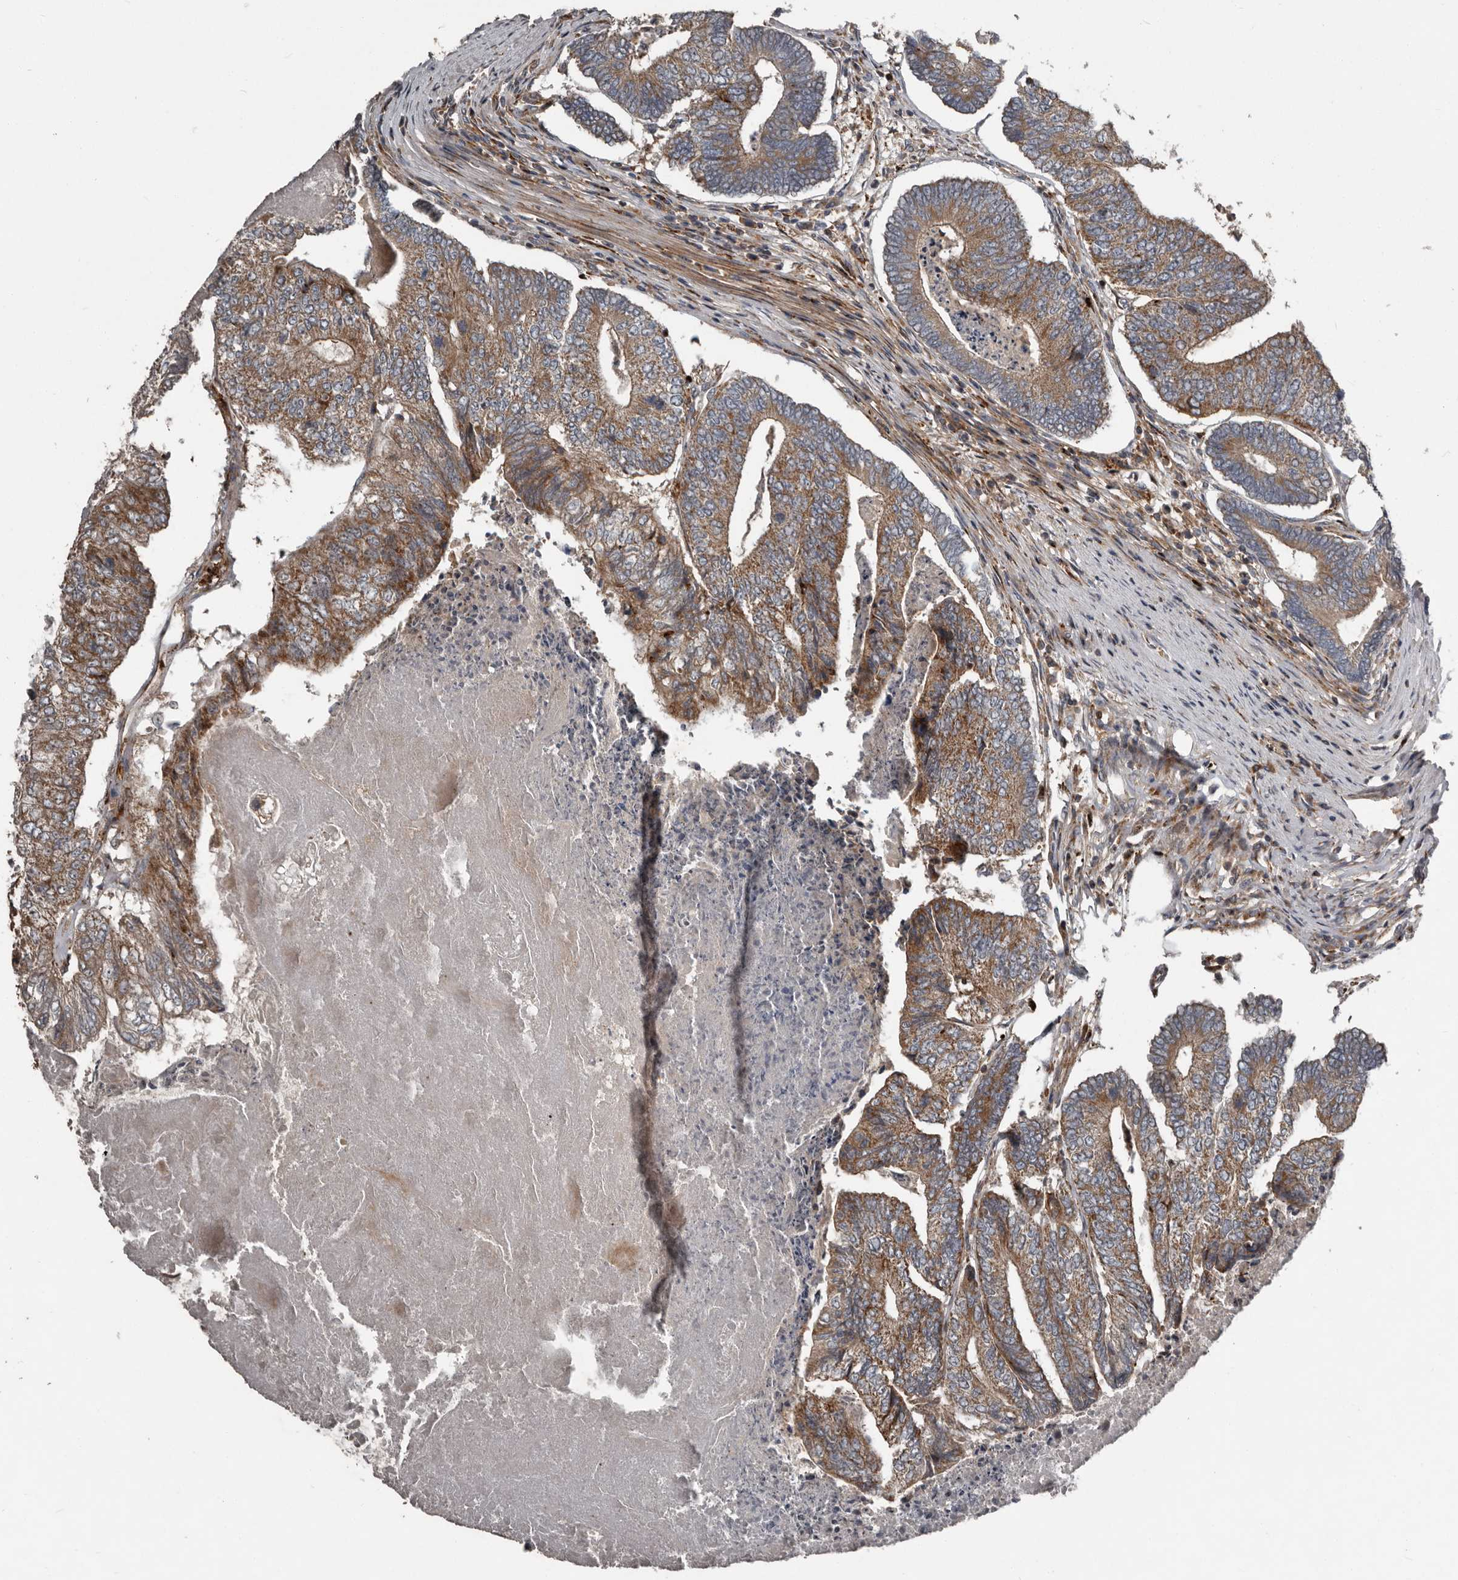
{"staining": {"intensity": "moderate", "quantity": ">75%", "location": "cytoplasmic/membranous"}, "tissue": "colorectal cancer", "cell_type": "Tumor cells", "image_type": "cancer", "snomed": [{"axis": "morphology", "description": "Adenocarcinoma, NOS"}, {"axis": "topography", "description": "Colon"}], "caption": "Protein staining by IHC shows moderate cytoplasmic/membranous expression in approximately >75% of tumor cells in colorectal cancer. Nuclei are stained in blue.", "gene": "FBXO31", "patient": {"sex": "female", "age": 67}}